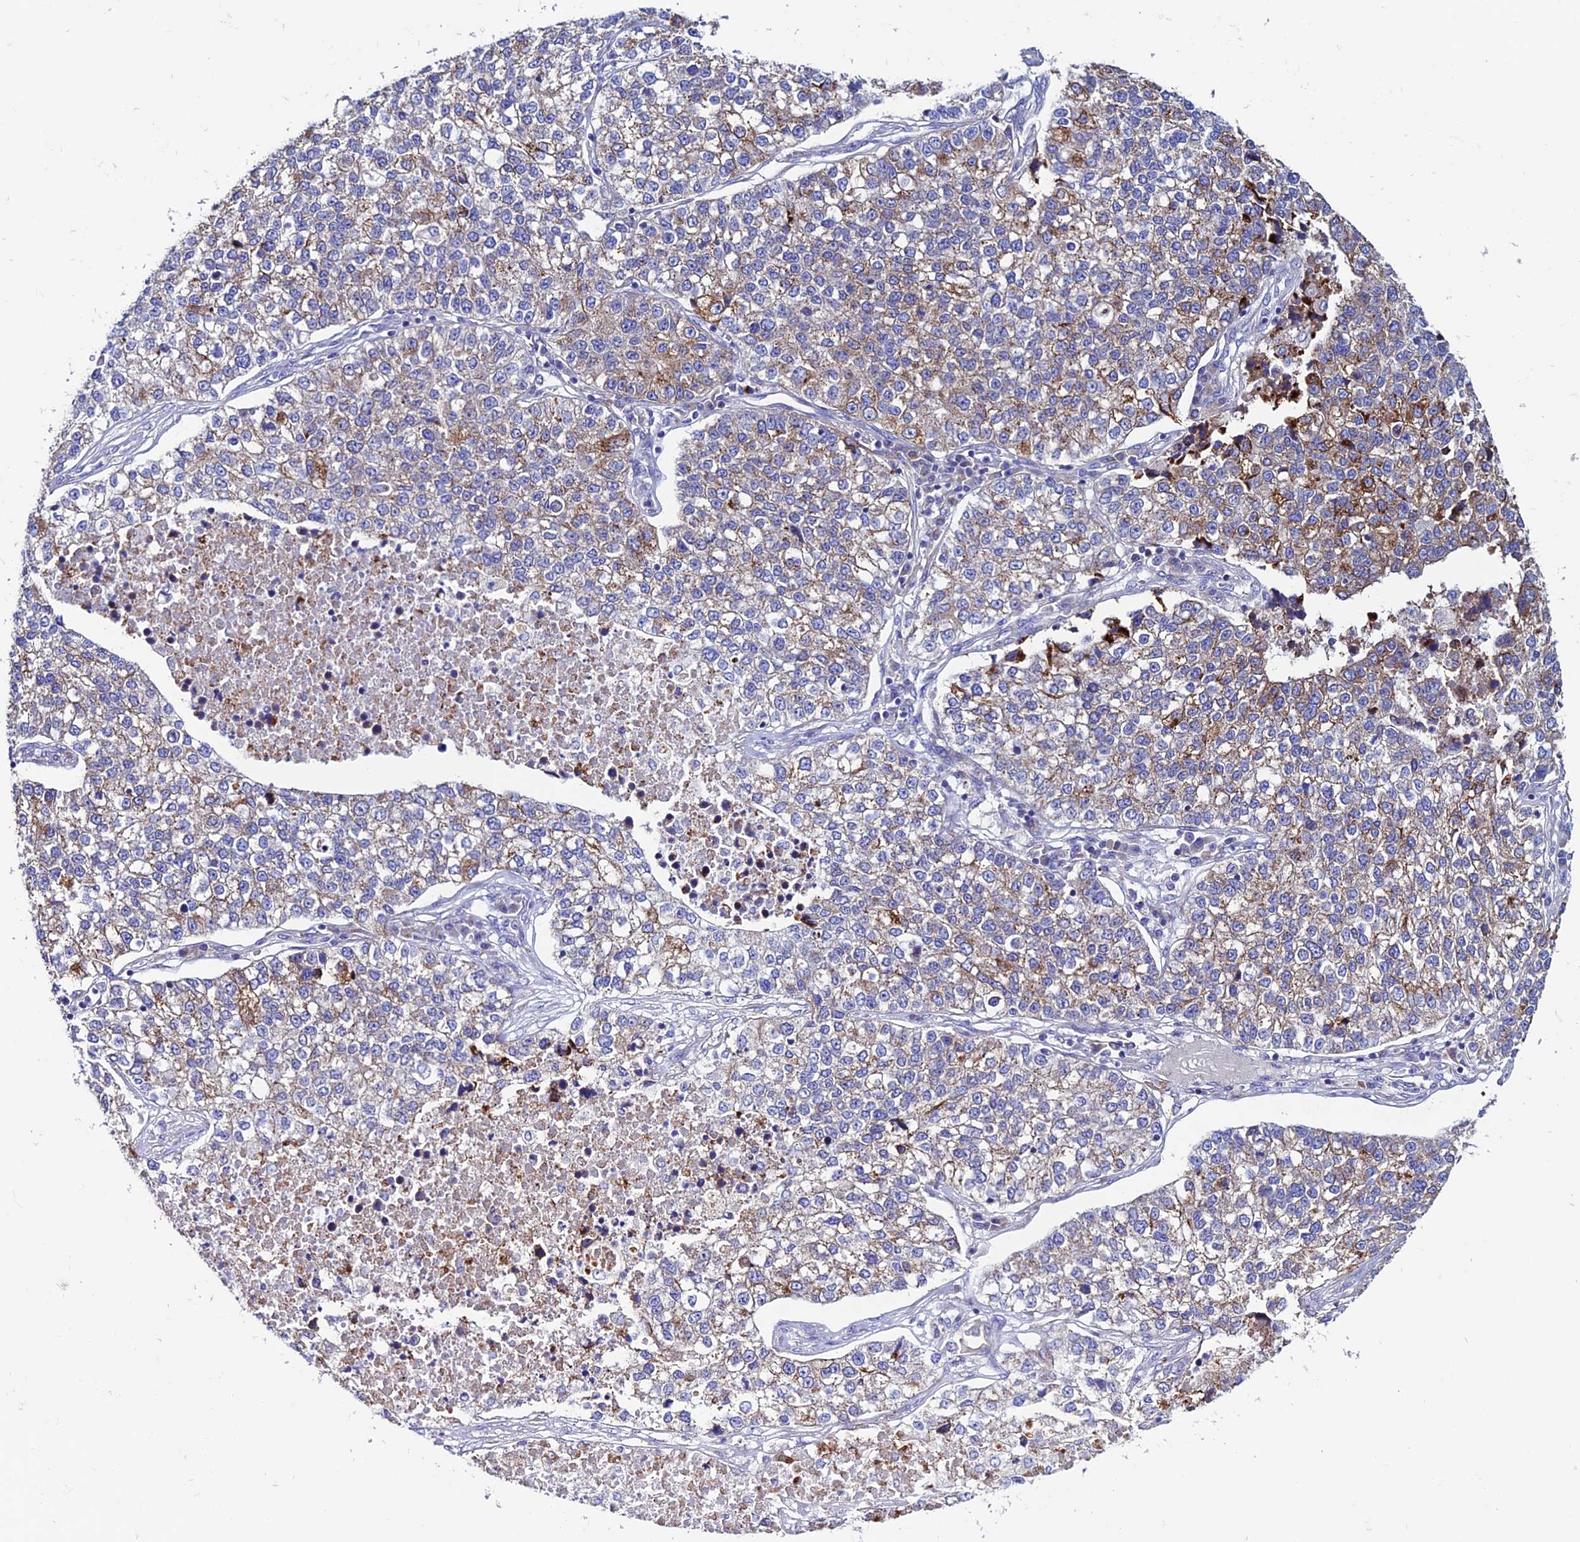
{"staining": {"intensity": "moderate", "quantity": "25%-75%", "location": "cytoplasmic/membranous"}, "tissue": "lung cancer", "cell_type": "Tumor cells", "image_type": "cancer", "snomed": [{"axis": "morphology", "description": "Adenocarcinoma, NOS"}, {"axis": "topography", "description": "Lung"}], "caption": "Immunohistochemistry of human lung cancer displays medium levels of moderate cytoplasmic/membranous staining in approximately 25%-75% of tumor cells. (IHC, brightfield microscopy, high magnification).", "gene": "OR51Q1", "patient": {"sex": "male", "age": 49}}